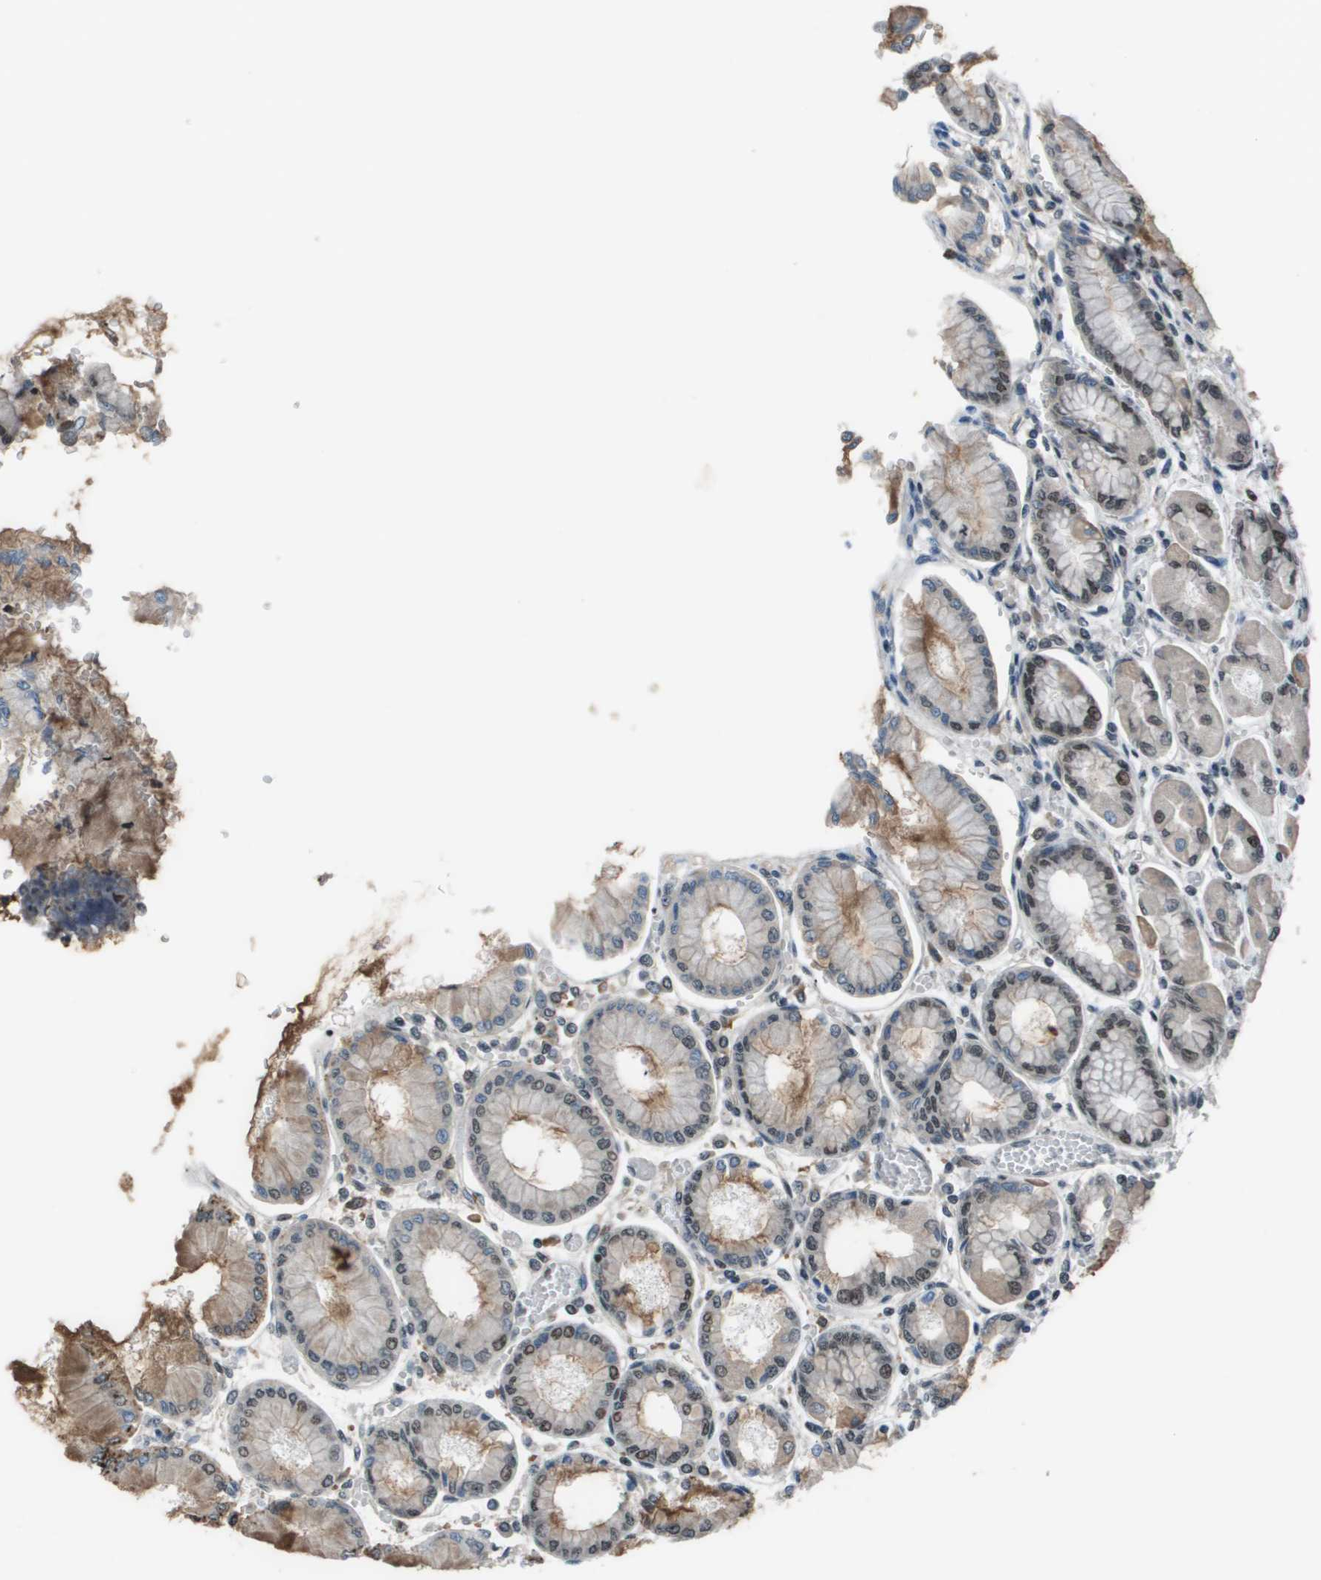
{"staining": {"intensity": "strong", "quantity": "25%-75%", "location": "nuclear"}, "tissue": "stomach", "cell_type": "Glandular cells", "image_type": "normal", "snomed": [{"axis": "morphology", "description": "Normal tissue, NOS"}, {"axis": "topography", "description": "Stomach, upper"}], "caption": "The image reveals immunohistochemical staining of normal stomach. There is strong nuclear expression is identified in about 25%-75% of glandular cells.", "gene": "THRAP3", "patient": {"sex": "female", "age": 56}}